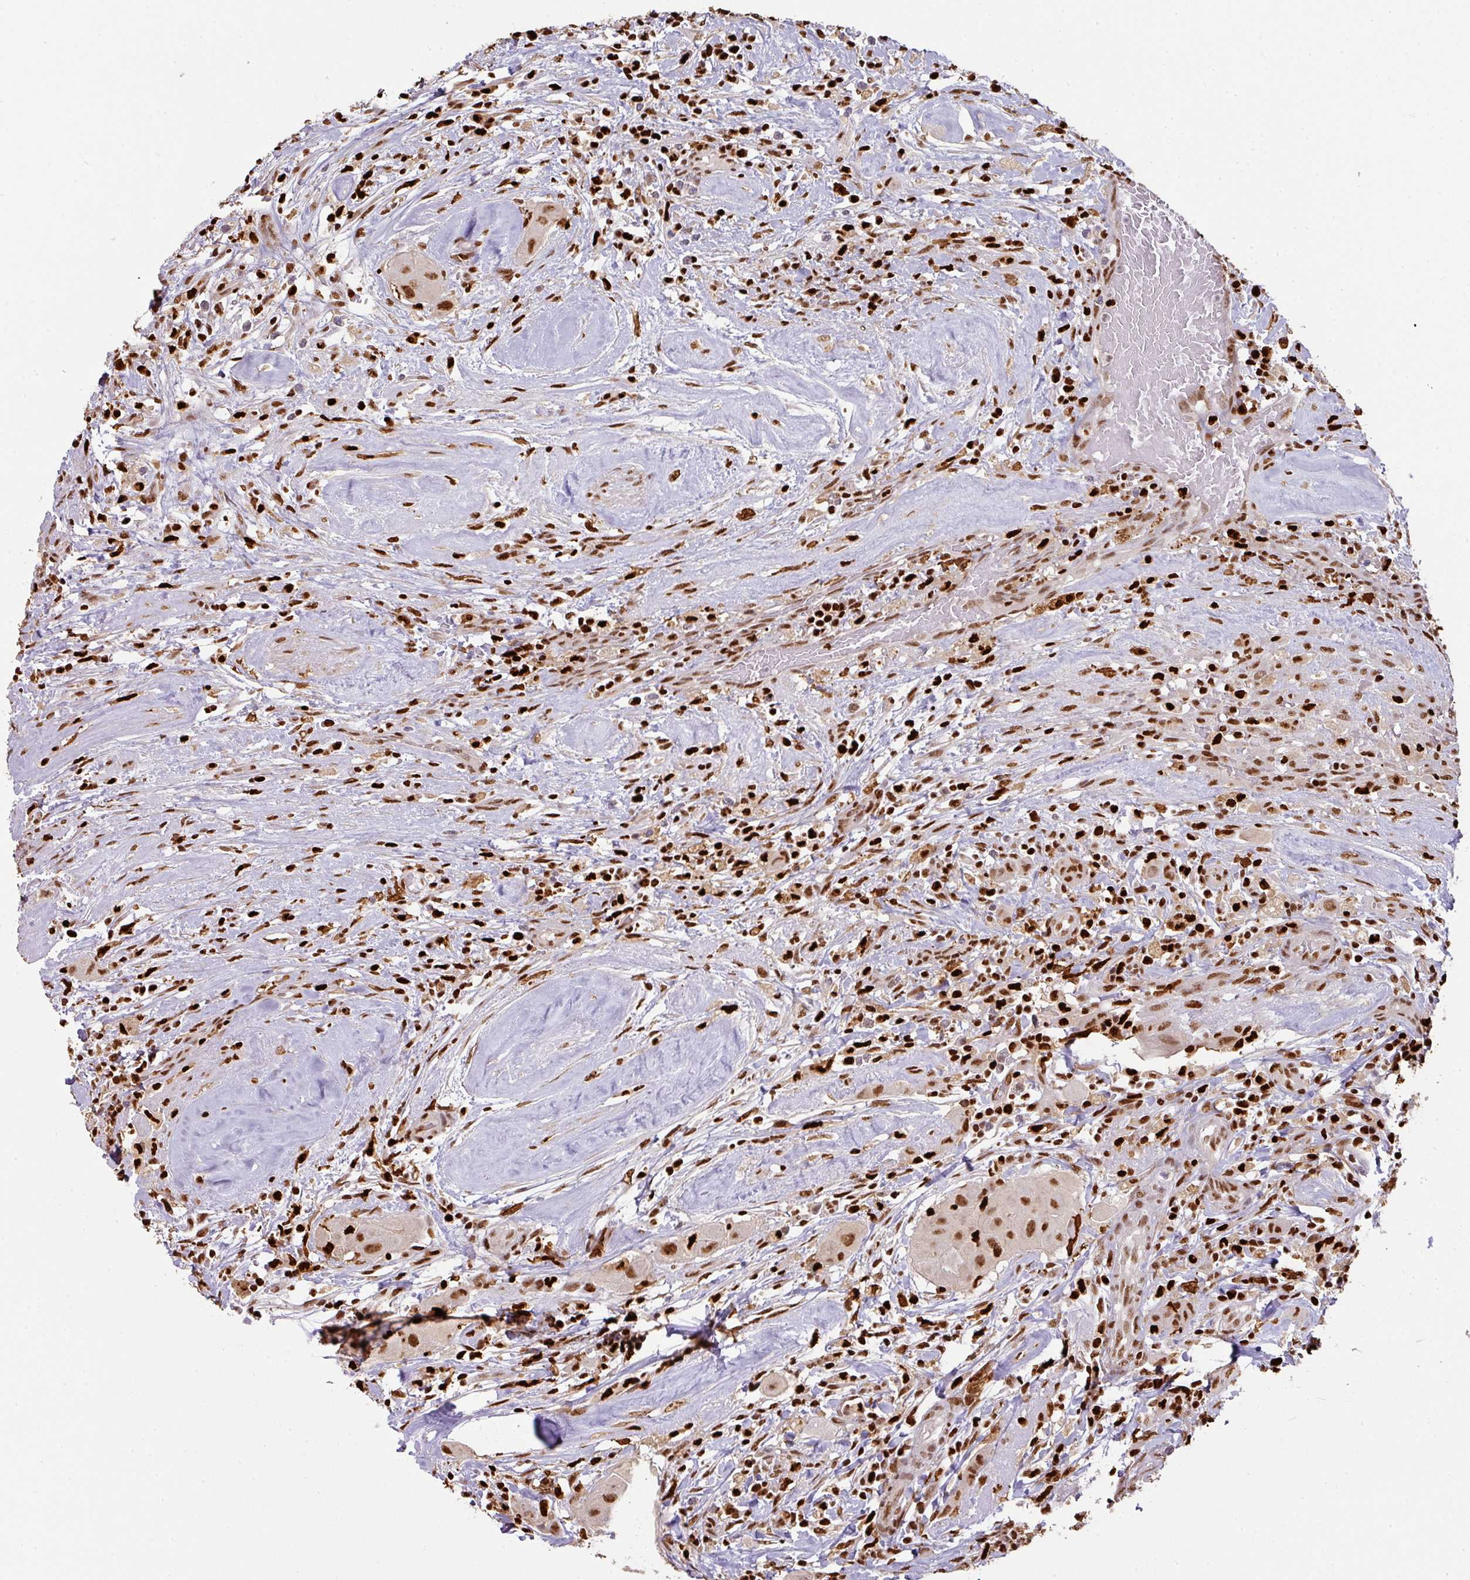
{"staining": {"intensity": "moderate", "quantity": ">75%", "location": "nuclear"}, "tissue": "thyroid cancer", "cell_type": "Tumor cells", "image_type": "cancer", "snomed": [{"axis": "morphology", "description": "Papillary adenocarcinoma, NOS"}, {"axis": "topography", "description": "Thyroid gland"}], "caption": "Moderate nuclear protein positivity is appreciated in approximately >75% of tumor cells in papillary adenocarcinoma (thyroid).", "gene": "SAMHD1", "patient": {"sex": "female", "age": 59}}